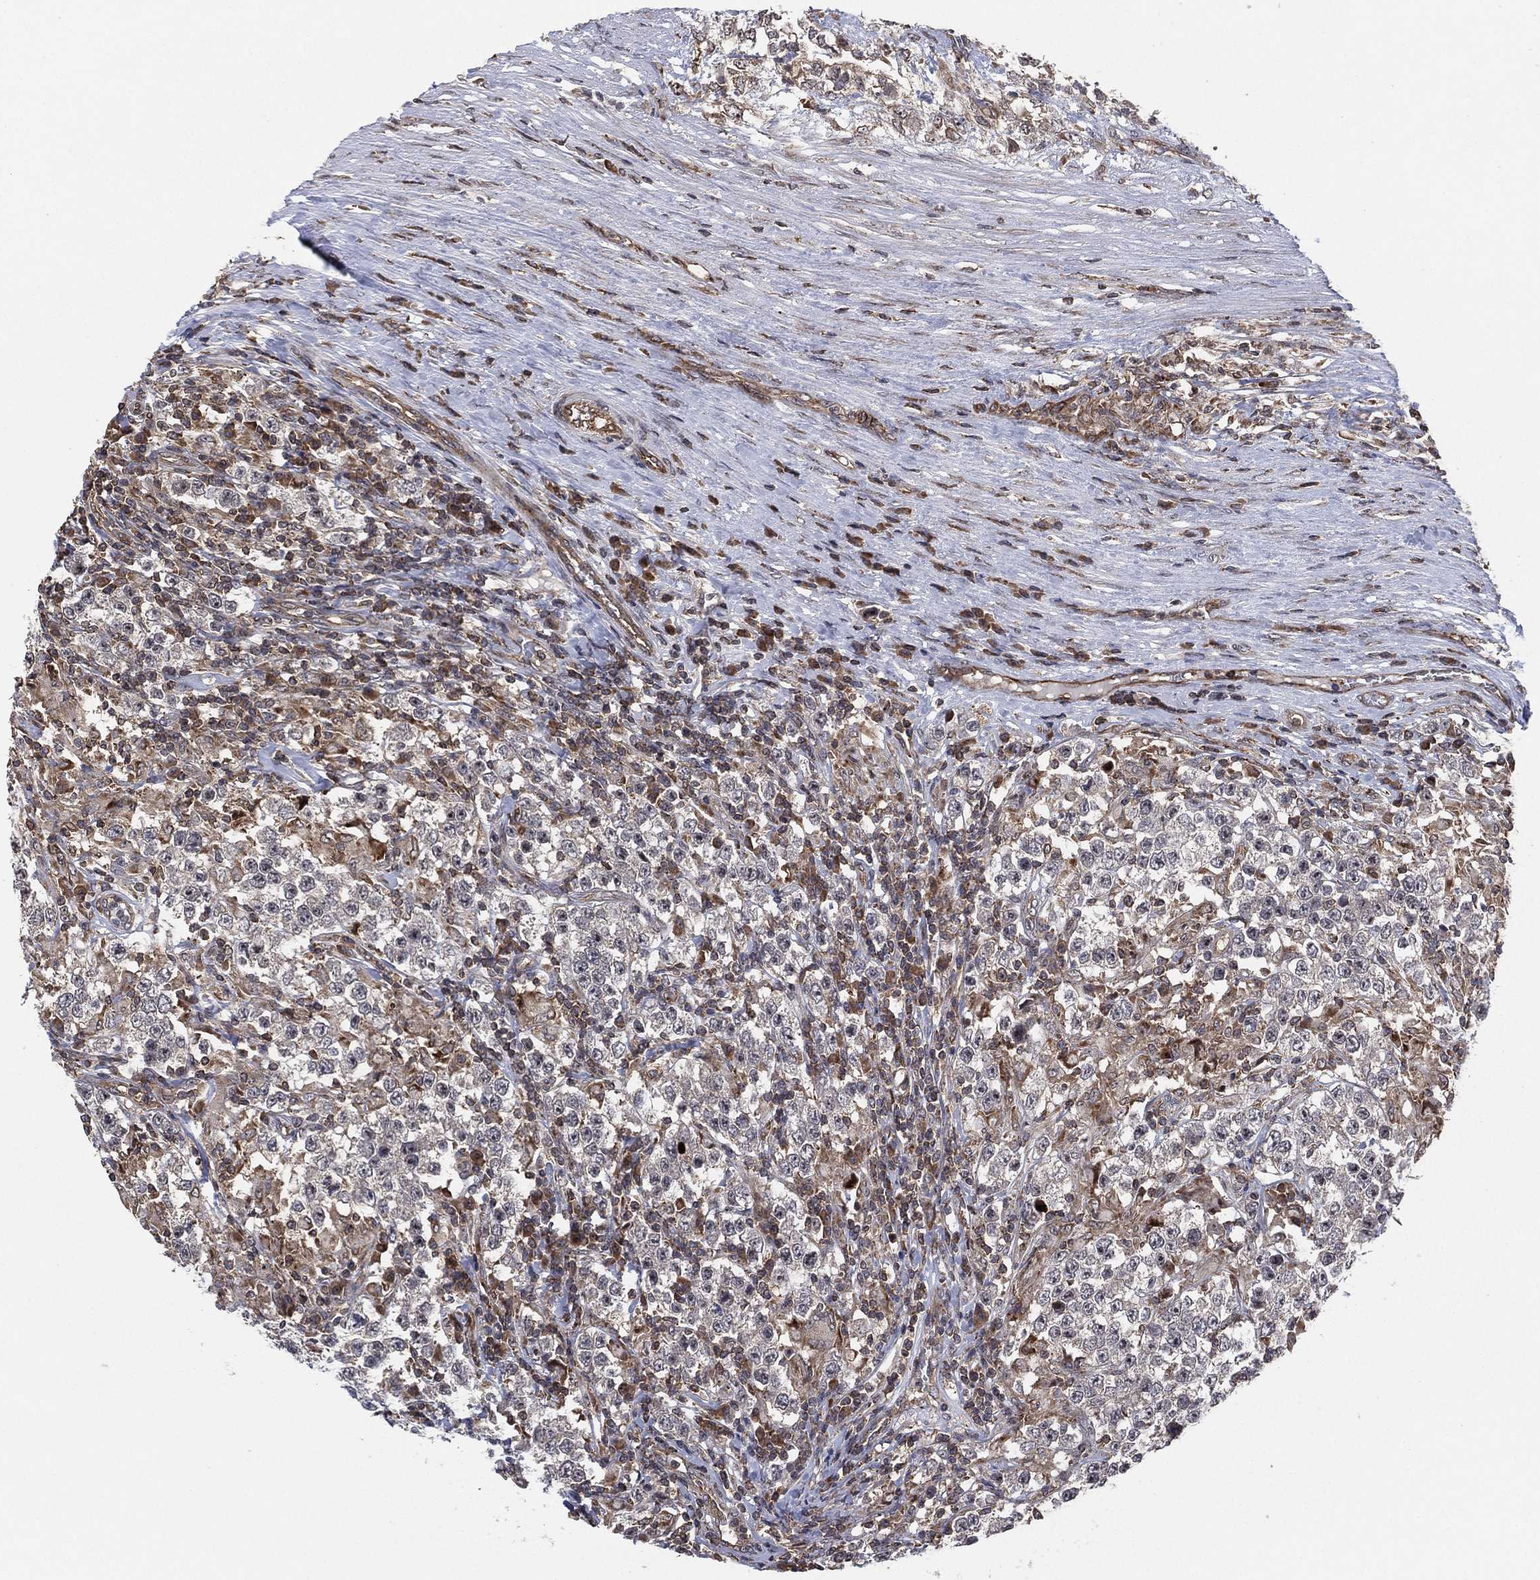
{"staining": {"intensity": "weak", "quantity": "<25%", "location": "cytoplasmic/membranous"}, "tissue": "testis cancer", "cell_type": "Tumor cells", "image_type": "cancer", "snomed": [{"axis": "morphology", "description": "Seminoma, NOS"}, {"axis": "morphology", "description": "Carcinoma, Embryonal, NOS"}, {"axis": "topography", "description": "Testis"}], "caption": "Immunohistochemistry (IHC) histopathology image of human testis seminoma stained for a protein (brown), which exhibits no staining in tumor cells.", "gene": "TMCO1", "patient": {"sex": "male", "age": 41}}